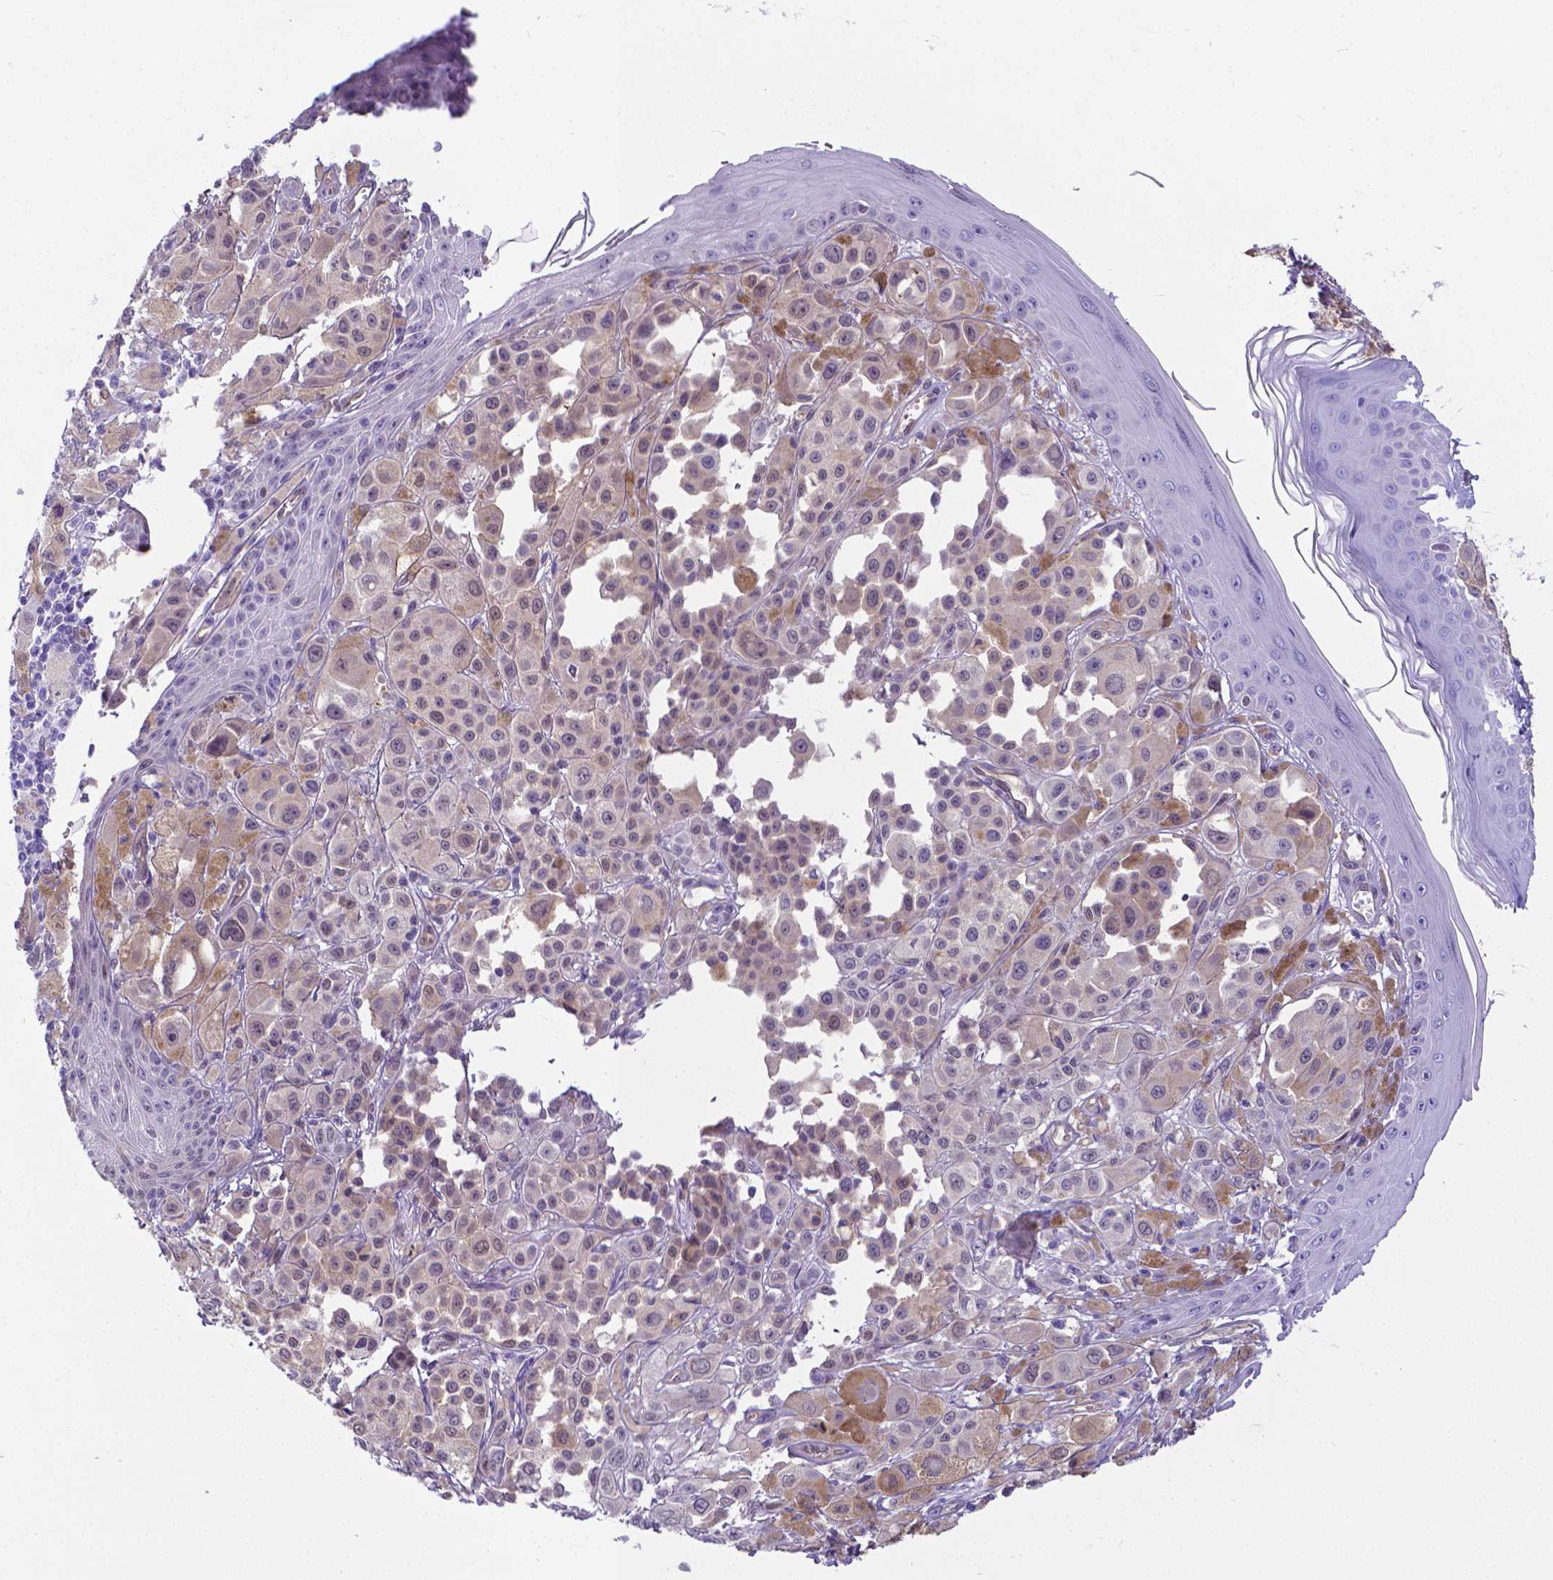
{"staining": {"intensity": "negative", "quantity": "none", "location": "none"}, "tissue": "melanoma", "cell_type": "Tumor cells", "image_type": "cancer", "snomed": [{"axis": "morphology", "description": "Malignant melanoma, NOS"}, {"axis": "topography", "description": "Skin"}], "caption": "There is no significant expression in tumor cells of melanoma.", "gene": "CLIC4", "patient": {"sex": "male", "age": 67}}